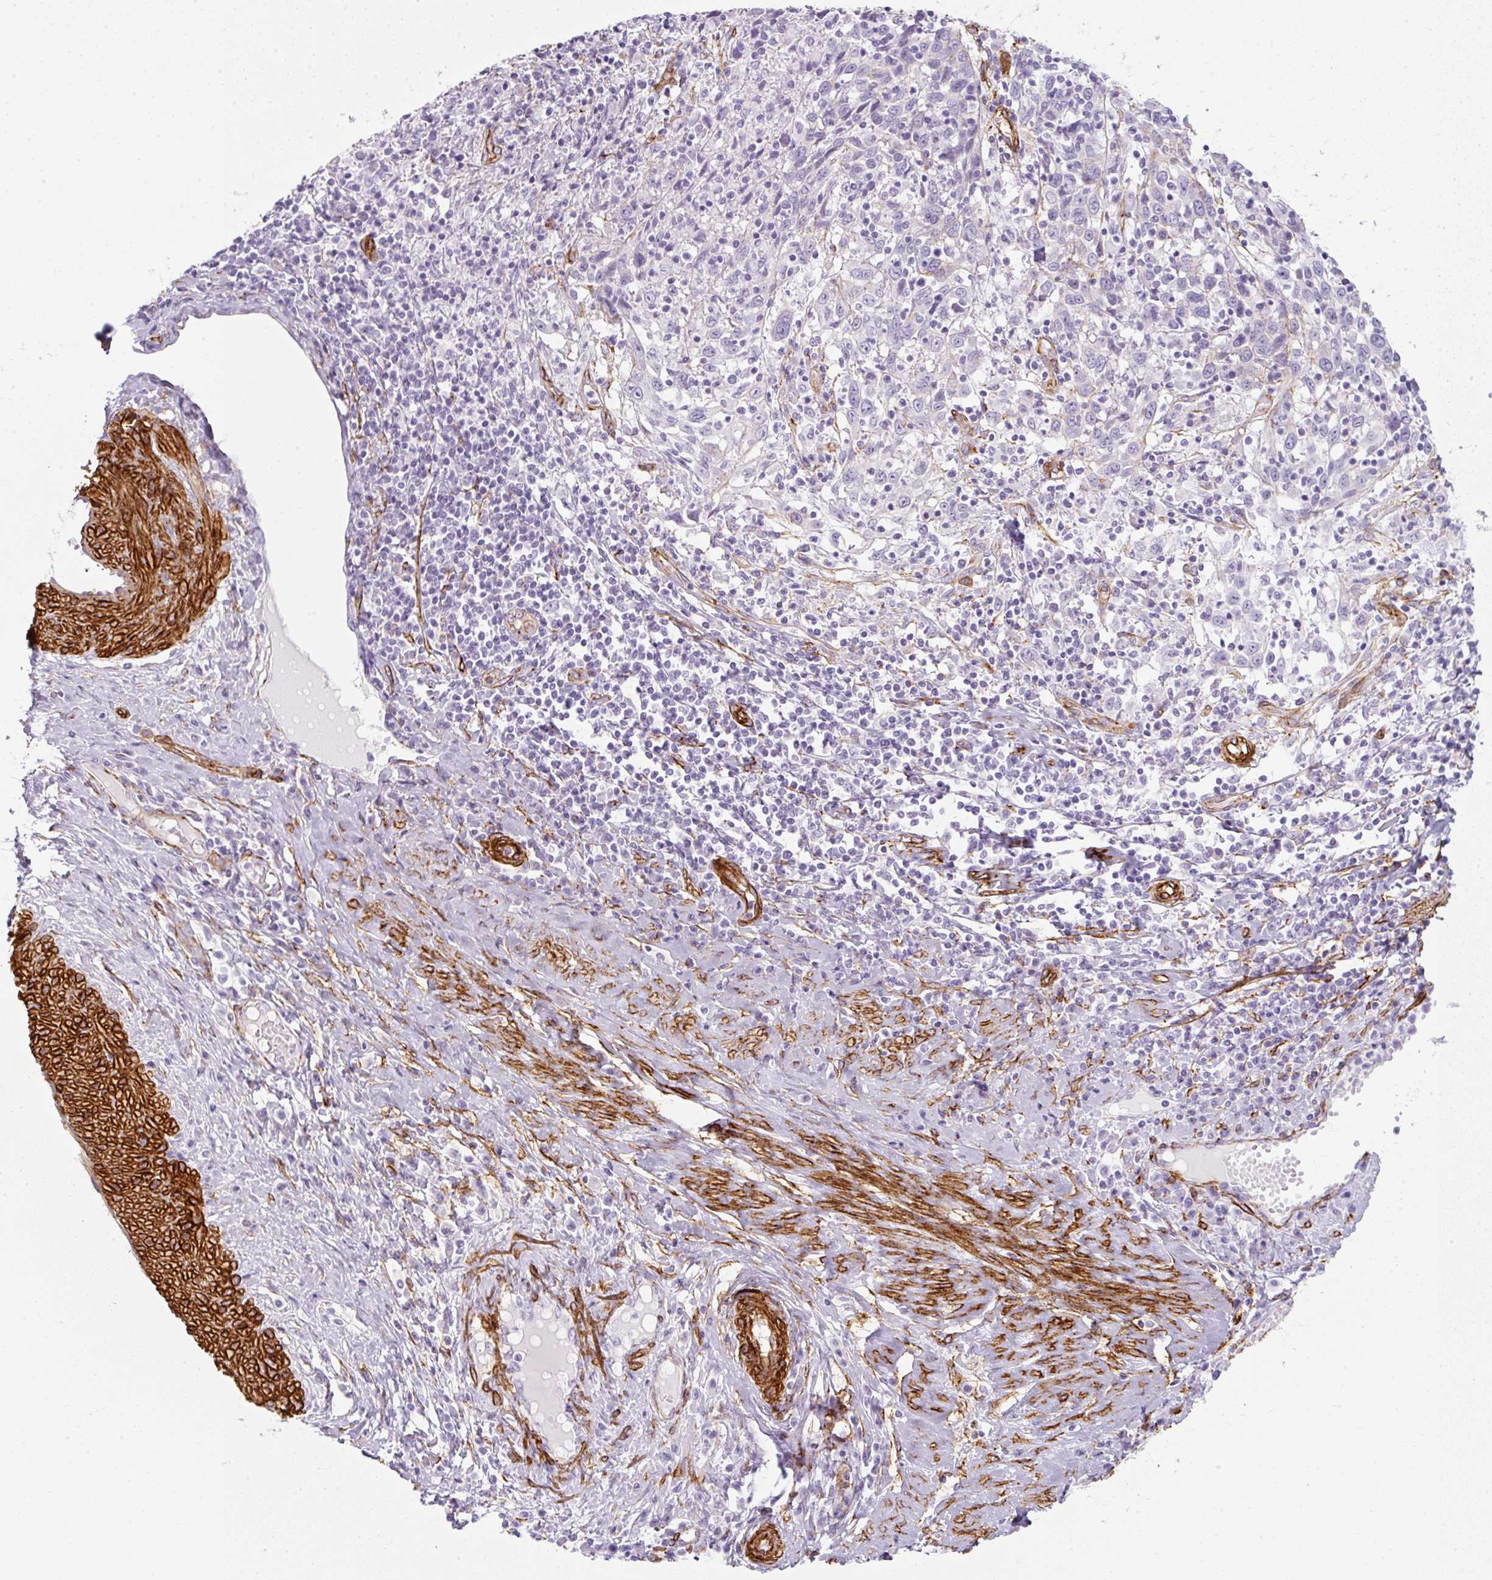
{"staining": {"intensity": "negative", "quantity": "none", "location": "none"}, "tissue": "cervical cancer", "cell_type": "Tumor cells", "image_type": "cancer", "snomed": [{"axis": "morphology", "description": "Squamous cell carcinoma, NOS"}, {"axis": "topography", "description": "Cervix"}], "caption": "This is an immunohistochemistry (IHC) micrograph of cervical cancer (squamous cell carcinoma). There is no staining in tumor cells.", "gene": "CAVIN3", "patient": {"sex": "female", "age": 46}}